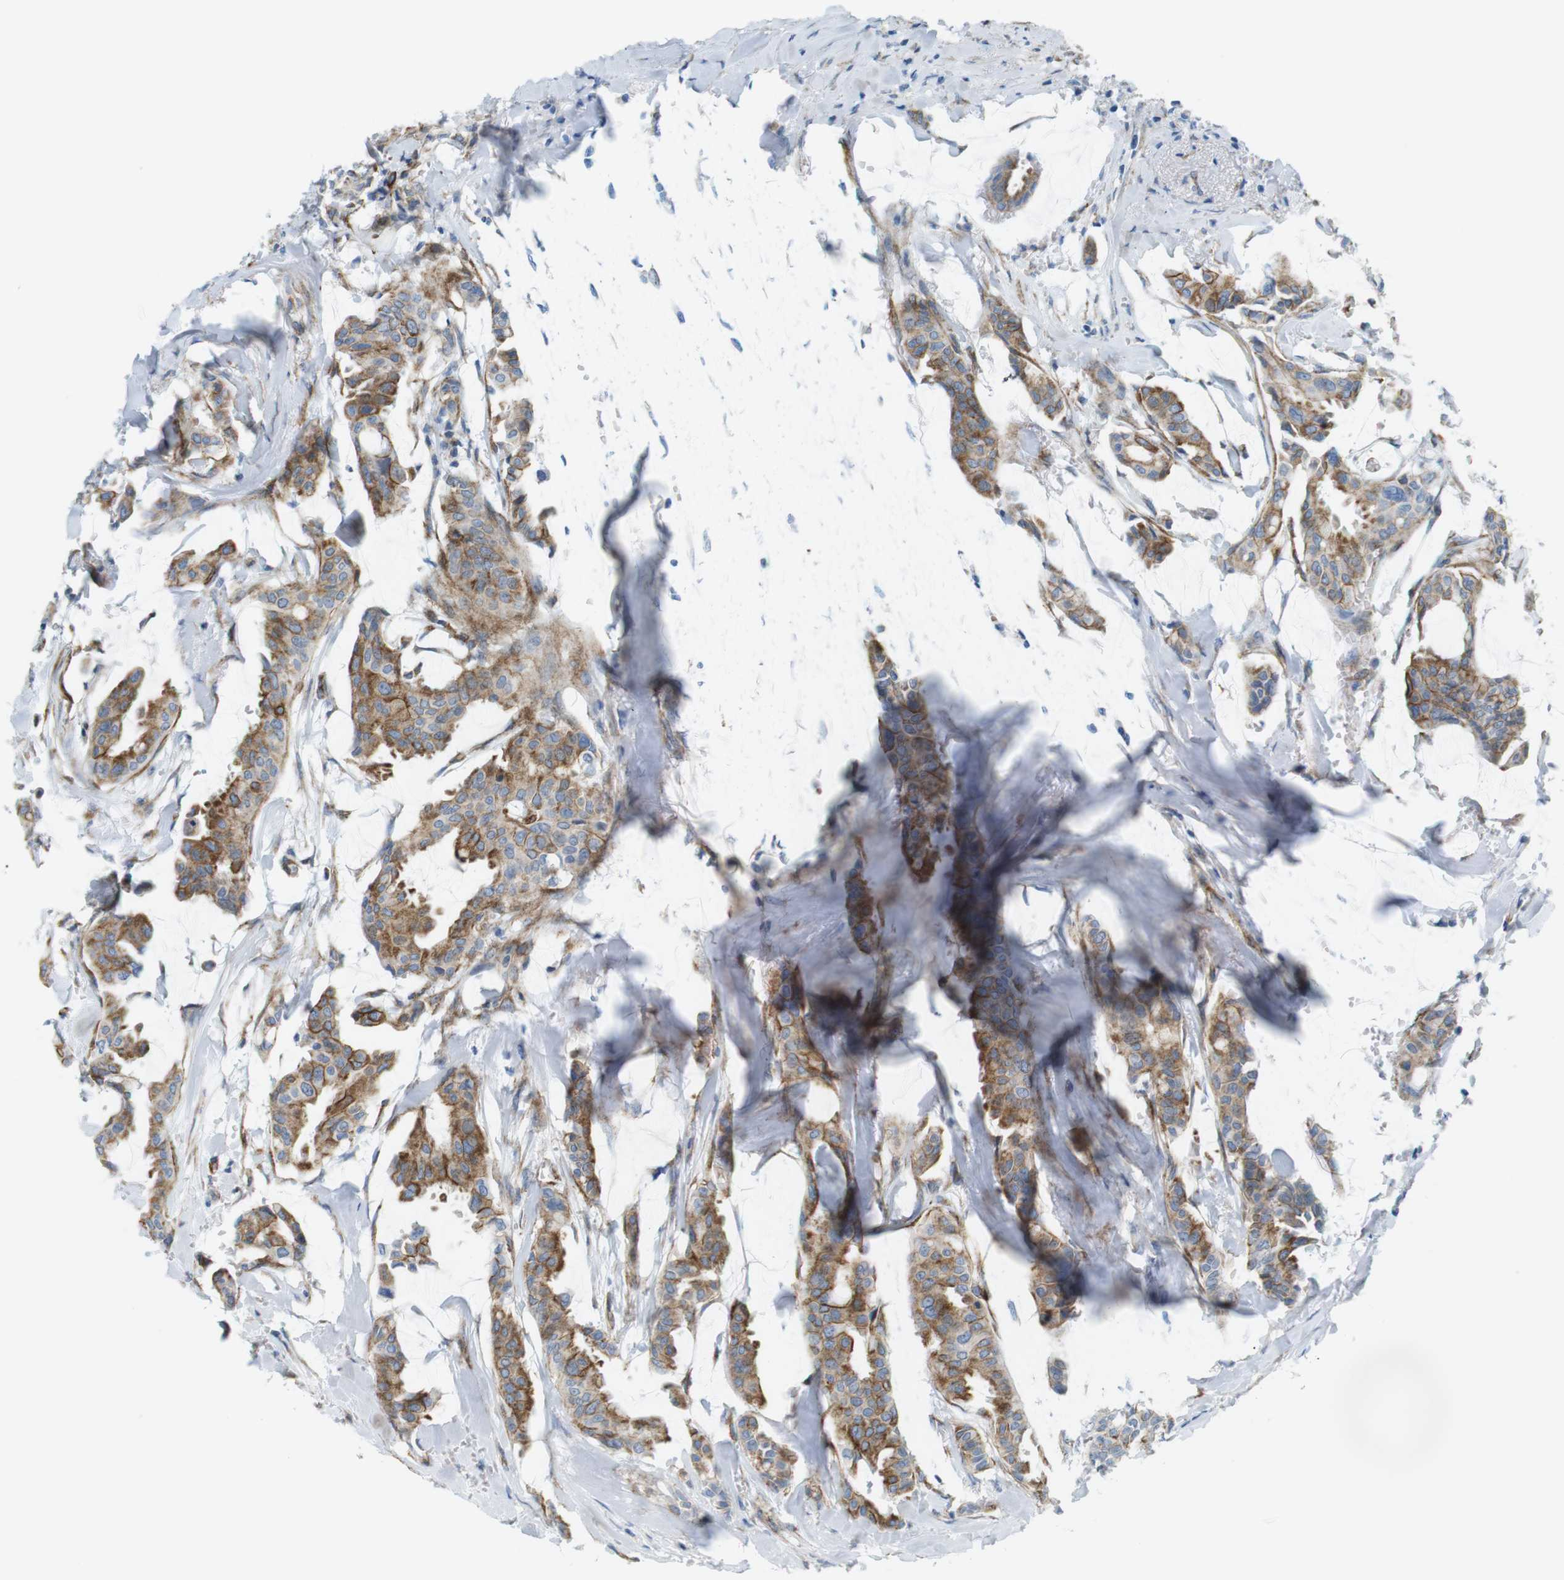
{"staining": {"intensity": "moderate", "quantity": ">75%", "location": "cytoplasmic/membranous"}, "tissue": "head and neck cancer", "cell_type": "Tumor cells", "image_type": "cancer", "snomed": [{"axis": "morphology", "description": "Adenocarcinoma, NOS"}, {"axis": "topography", "description": "Salivary gland"}, {"axis": "topography", "description": "Head-Neck"}], "caption": "DAB immunohistochemical staining of human head and neck adenocarcinoma demonstrates moderate cytoplasmic/membranous protein staining in about >75% of tumor cells.", "gene": "MYH9", "patient": {"sex": "female", "age": 59}}